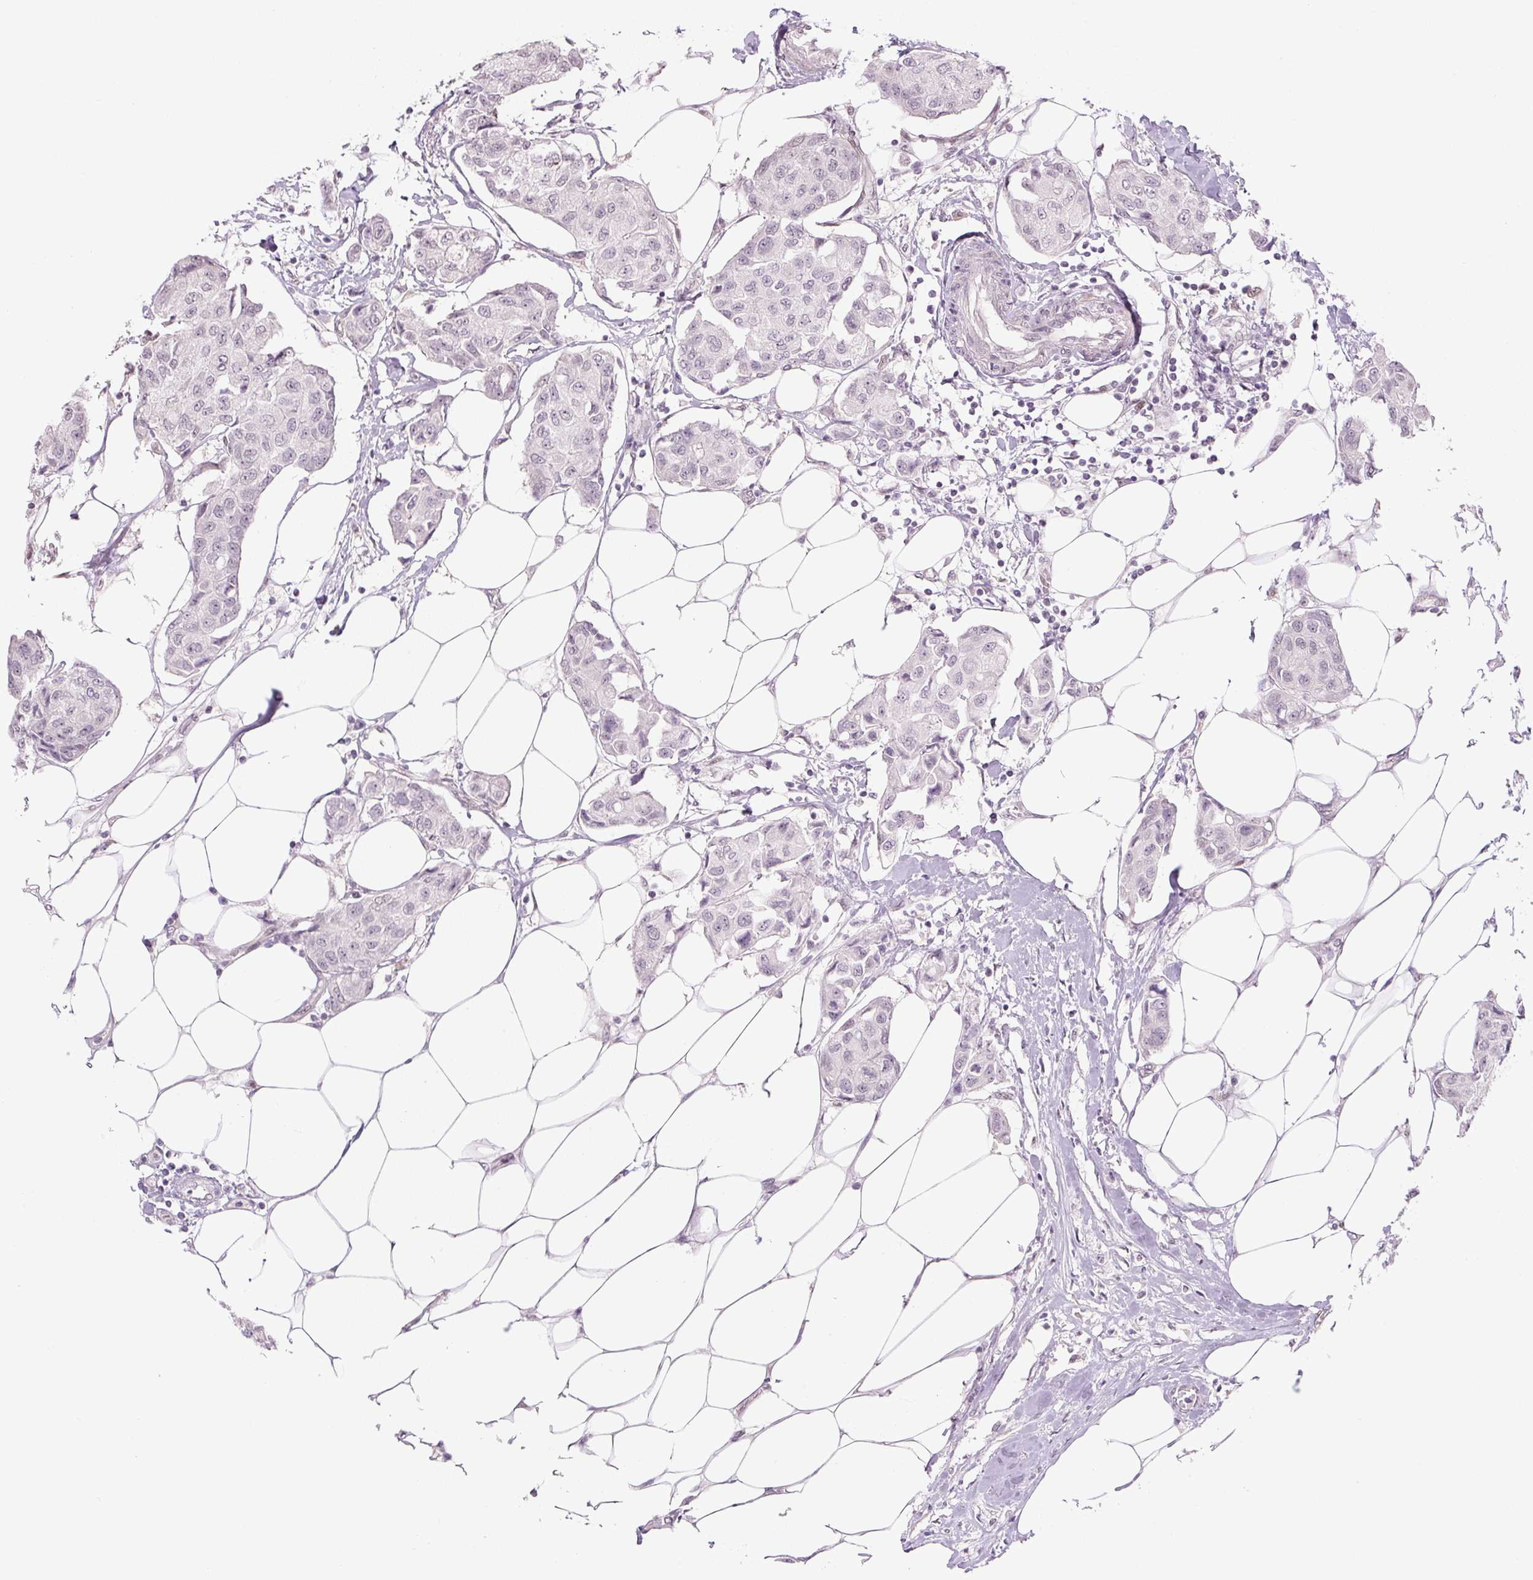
{"staining": {"intensity": "weak", "quantity": "<25%", "location": "nuclear"}, "tissue": "breast cancer", "cell_type": "Tumor cells", "image_type": "cancer", "snomed": [{"axis": "morphology", "description": "Duct carcinoma"}, {"axis": "topography", "description": "Breast"}, {"axis": "topography", "description": "Lymph node"}], "caption": "DAB immunohistochemical staining of invasive ductal carcinoma (breast) displays no significant positivity in tumor cells. (IHC, brightfield microscopy, high magnification).", "gene": "TCFL5", "patient": {"sex": "female", "age": 80}}